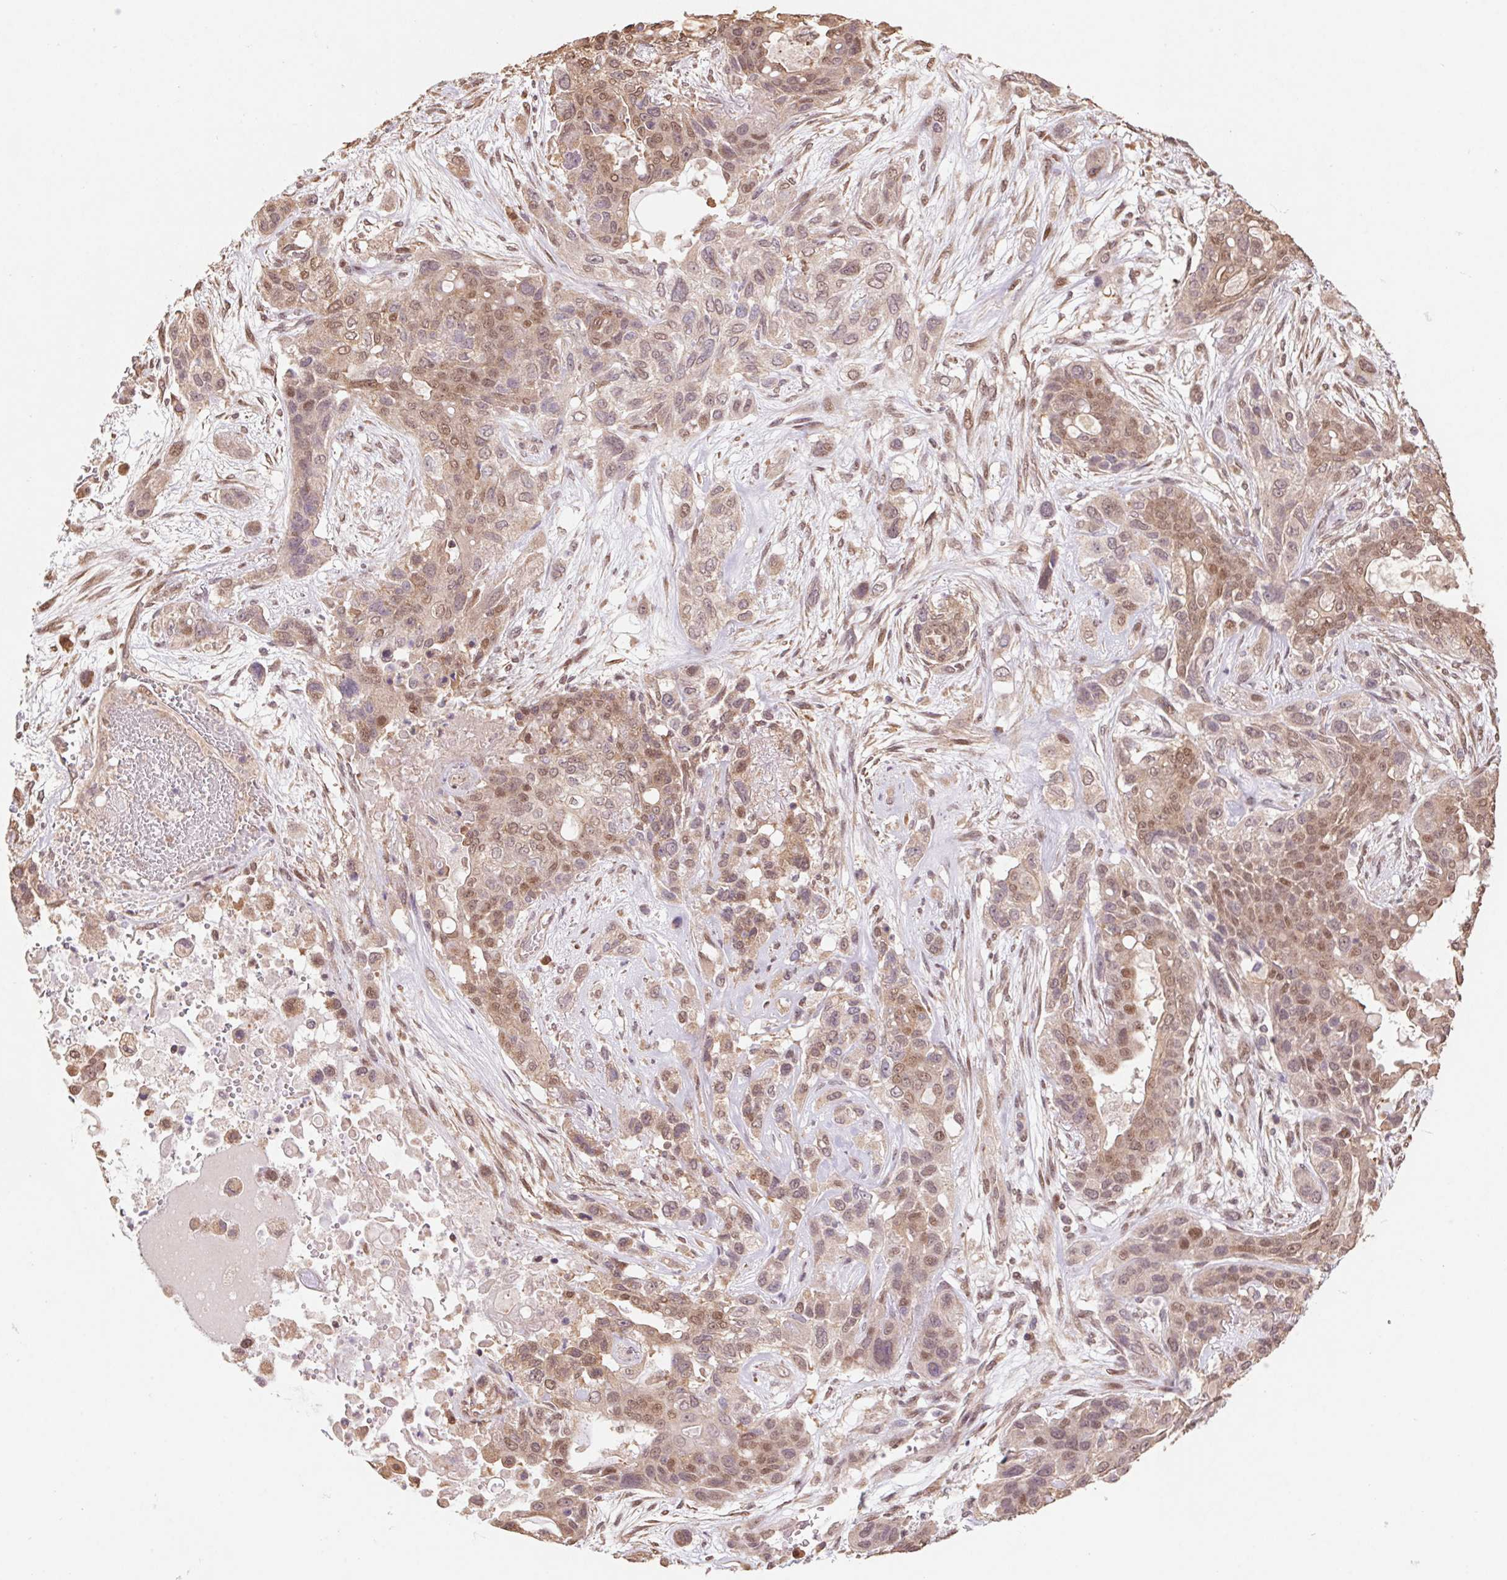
{"staining": {"intensity": "moderate", "quantity": "25%-75%", "location": "cytoplasmic/membranous,nuclear"}, "tissue": "lung cancer", "cell_type": "Tumor cells", "image_type": "cancer", "snomed": [{"axis": "morphology", "description": "Squamous cell carcinoma, NOS"}, {"axis": "topography", "description": "Lung"}], "caption": "About 25%-75% of tumor cells in lung squamous cell carcinoma display moderate cytoplasmic/membranous and nuclear protein staining as visualized by brown immunohistochemical staining.", "gene": "CUTA", "patient": {"sex": "female", "age": 70}}